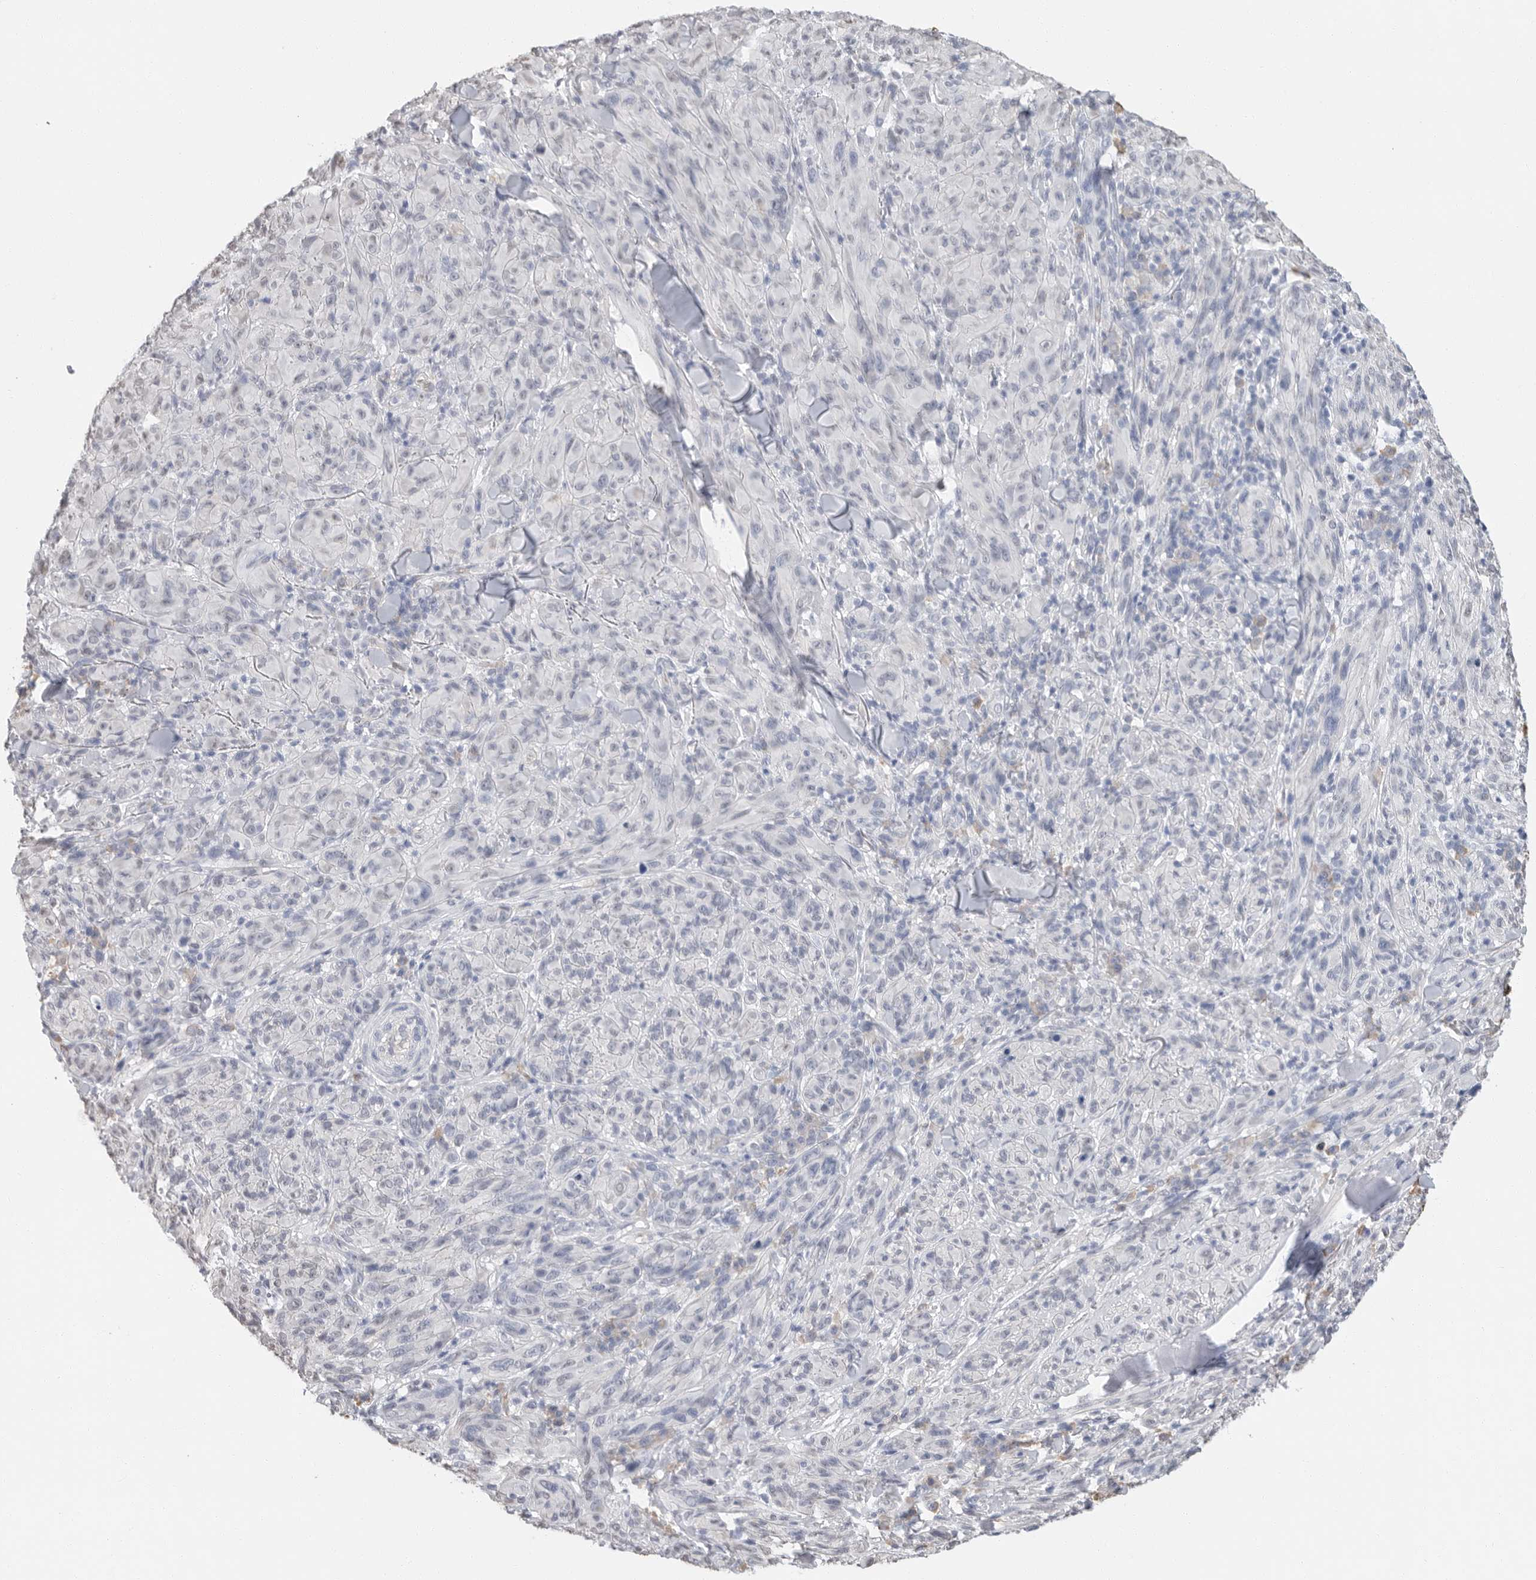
{"staining": {"intensity": "negative", "quantity": "none", "location": "none"}, "tissue": "melanoma", "cell_type": "Tumor cells", "image_type": "cancer", "snomed": [{"axis": "morphology", "description": "Malignant melanoma, NOS"}, {"axis": "topography", "description": "Skin of head"}], "caption": "A photomicrograph of human melanoma is negative for staining in tumor cells.", "gene": "ARHGEF10", "patient": {"sex": "male", "age": 96}}